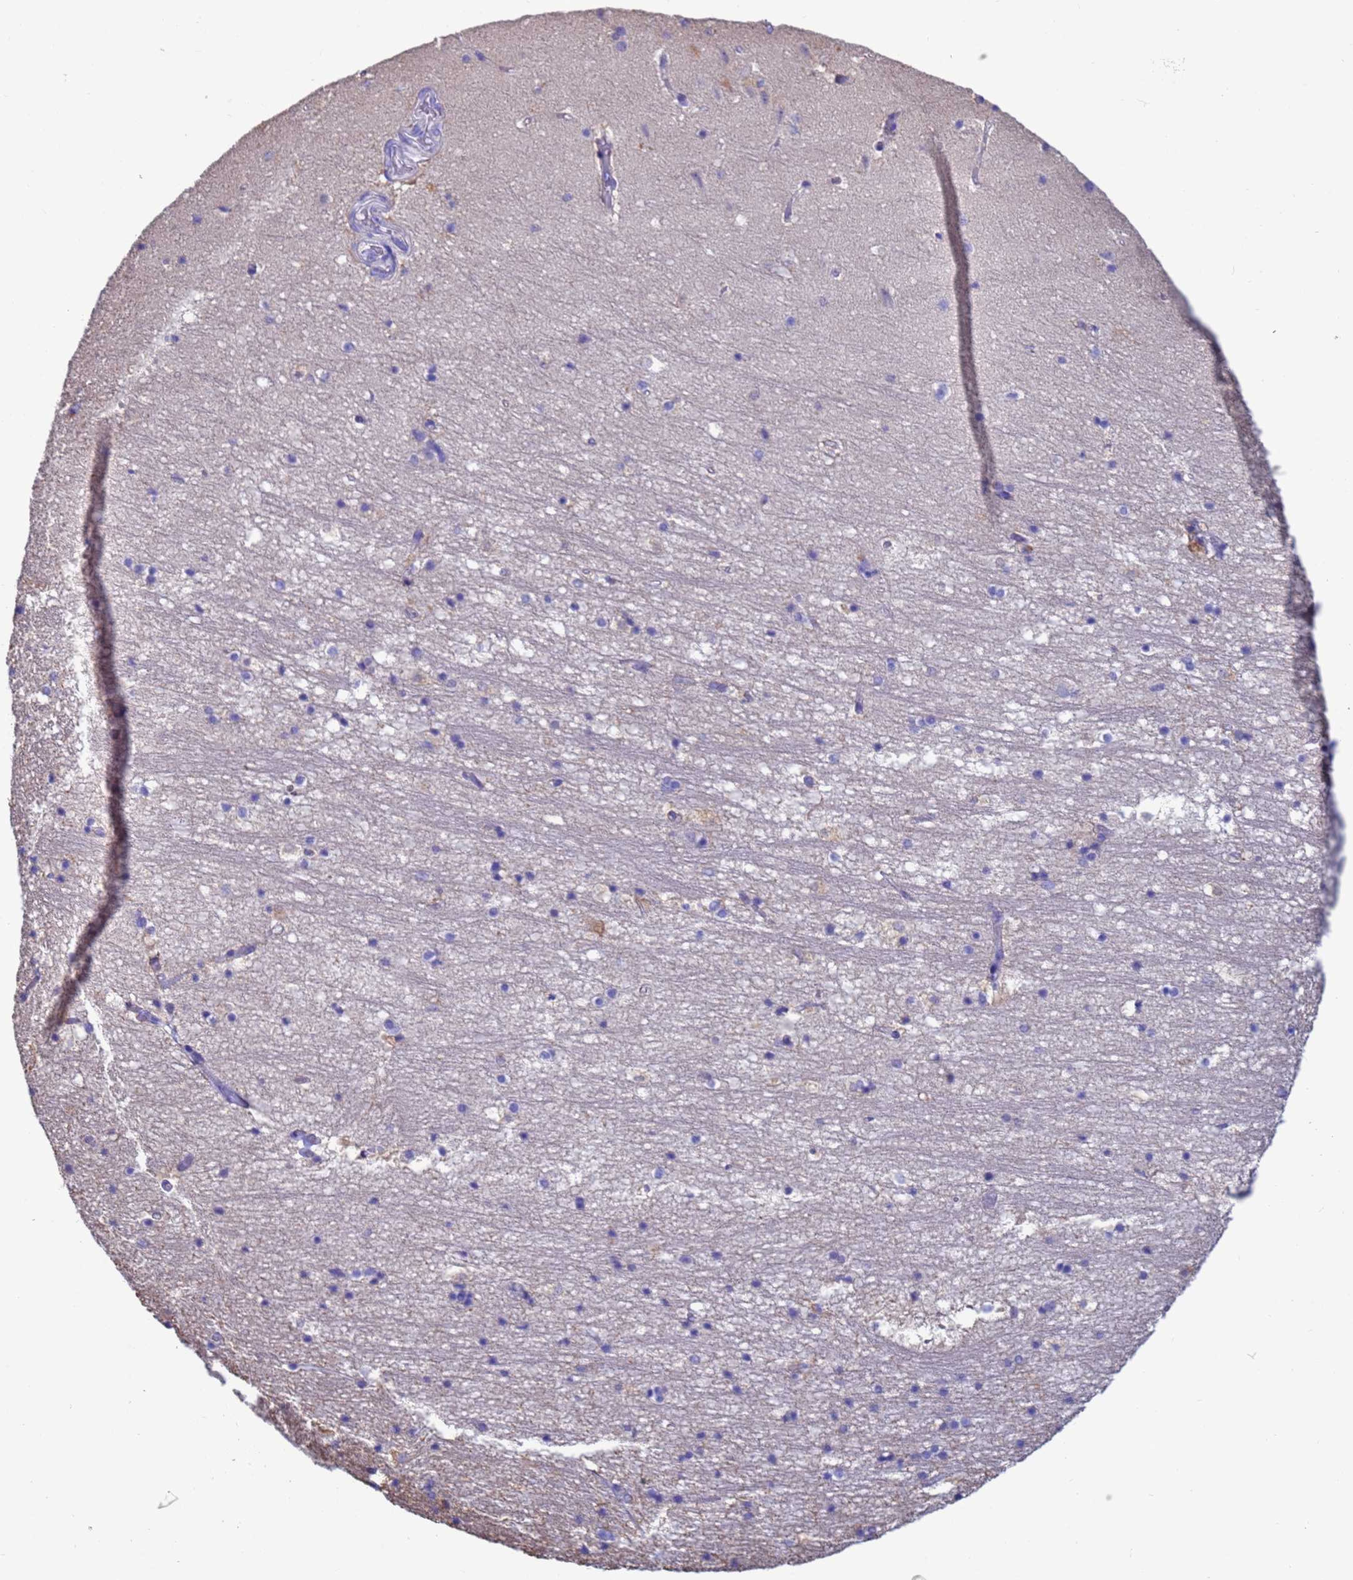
{"staining": {"intensity": "weak", "quantity": "<25%", "location": "cytoplasmic/membranous"}, "tissue": "hippocampus", "cell_type": "Glial cells", "image_type": "normal", "snomed": [{"axis": "morphology", "description": "Normal tissue, NOS"}, {"axis": "topography", "description": "Hippocampus"}], "caption": "The immunohistochemistry histopathology image has no significant staining in glial cells of hippocampus. The staining was performed using DAB to visualize the protein expression in brown, while the nuclei were stained in blue with hematoxylin (Magnification: 20x).", "gene": "SRL", "patient": {"sex": "female", "age": 52}}